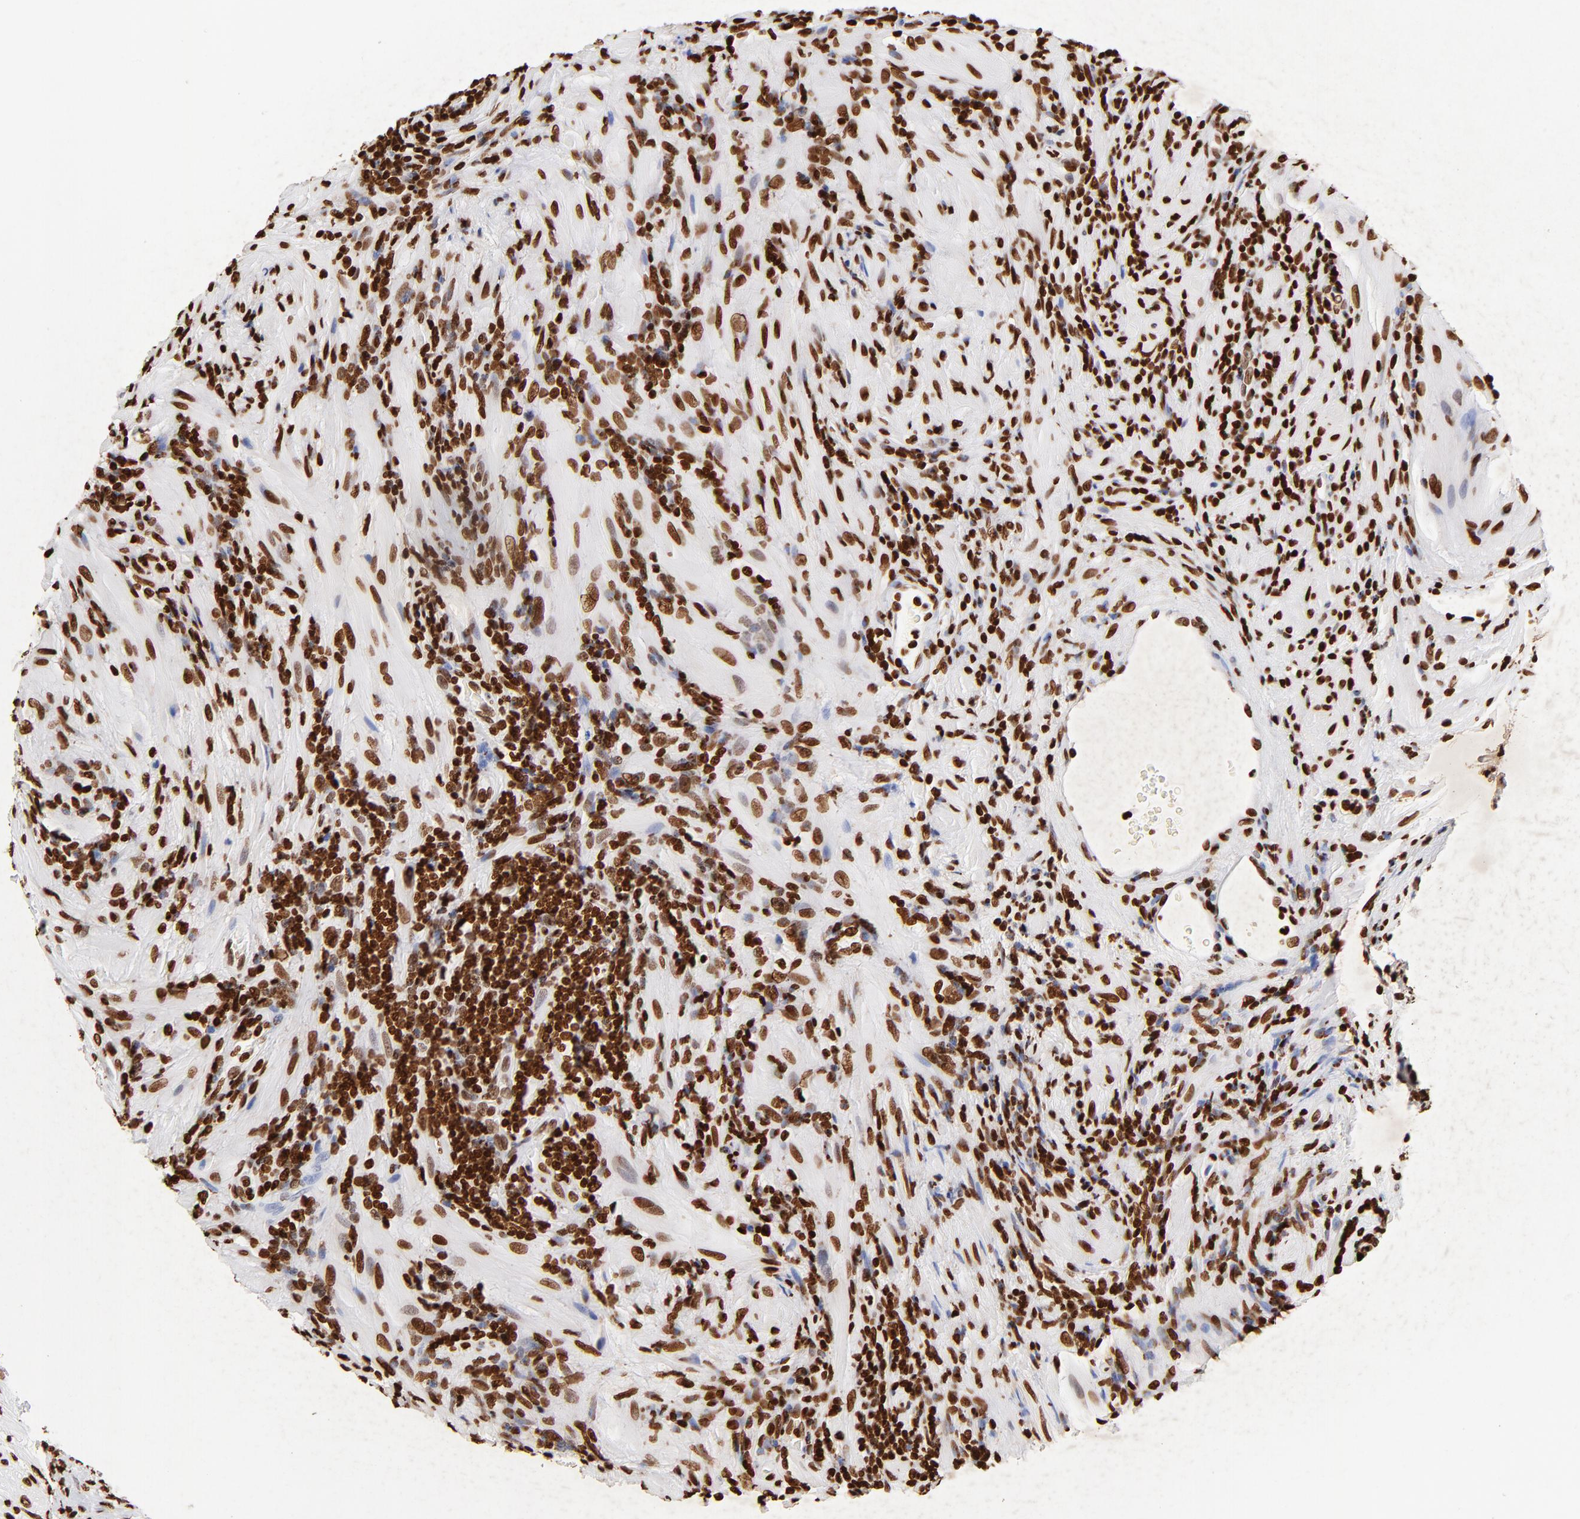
{"staining": {"intensity": "strong", "quantity": ">75%", "location": "nuclear"}, "tissue": "prostate", "cell_type": "Glandular cells", "image_type": "normal", "snomed": [{"axis": "morphology", "description": "Normal tissue, NOS"}, {"axis": "topography", "description": "Prostate"}], "caption": "This micrograph reveals IHC staining of normal prostate, with high strong nuclear positivity in about >75% of glandular cells.", "gene": "FBH1", "patient": {"sex": "male", "age": 76}}